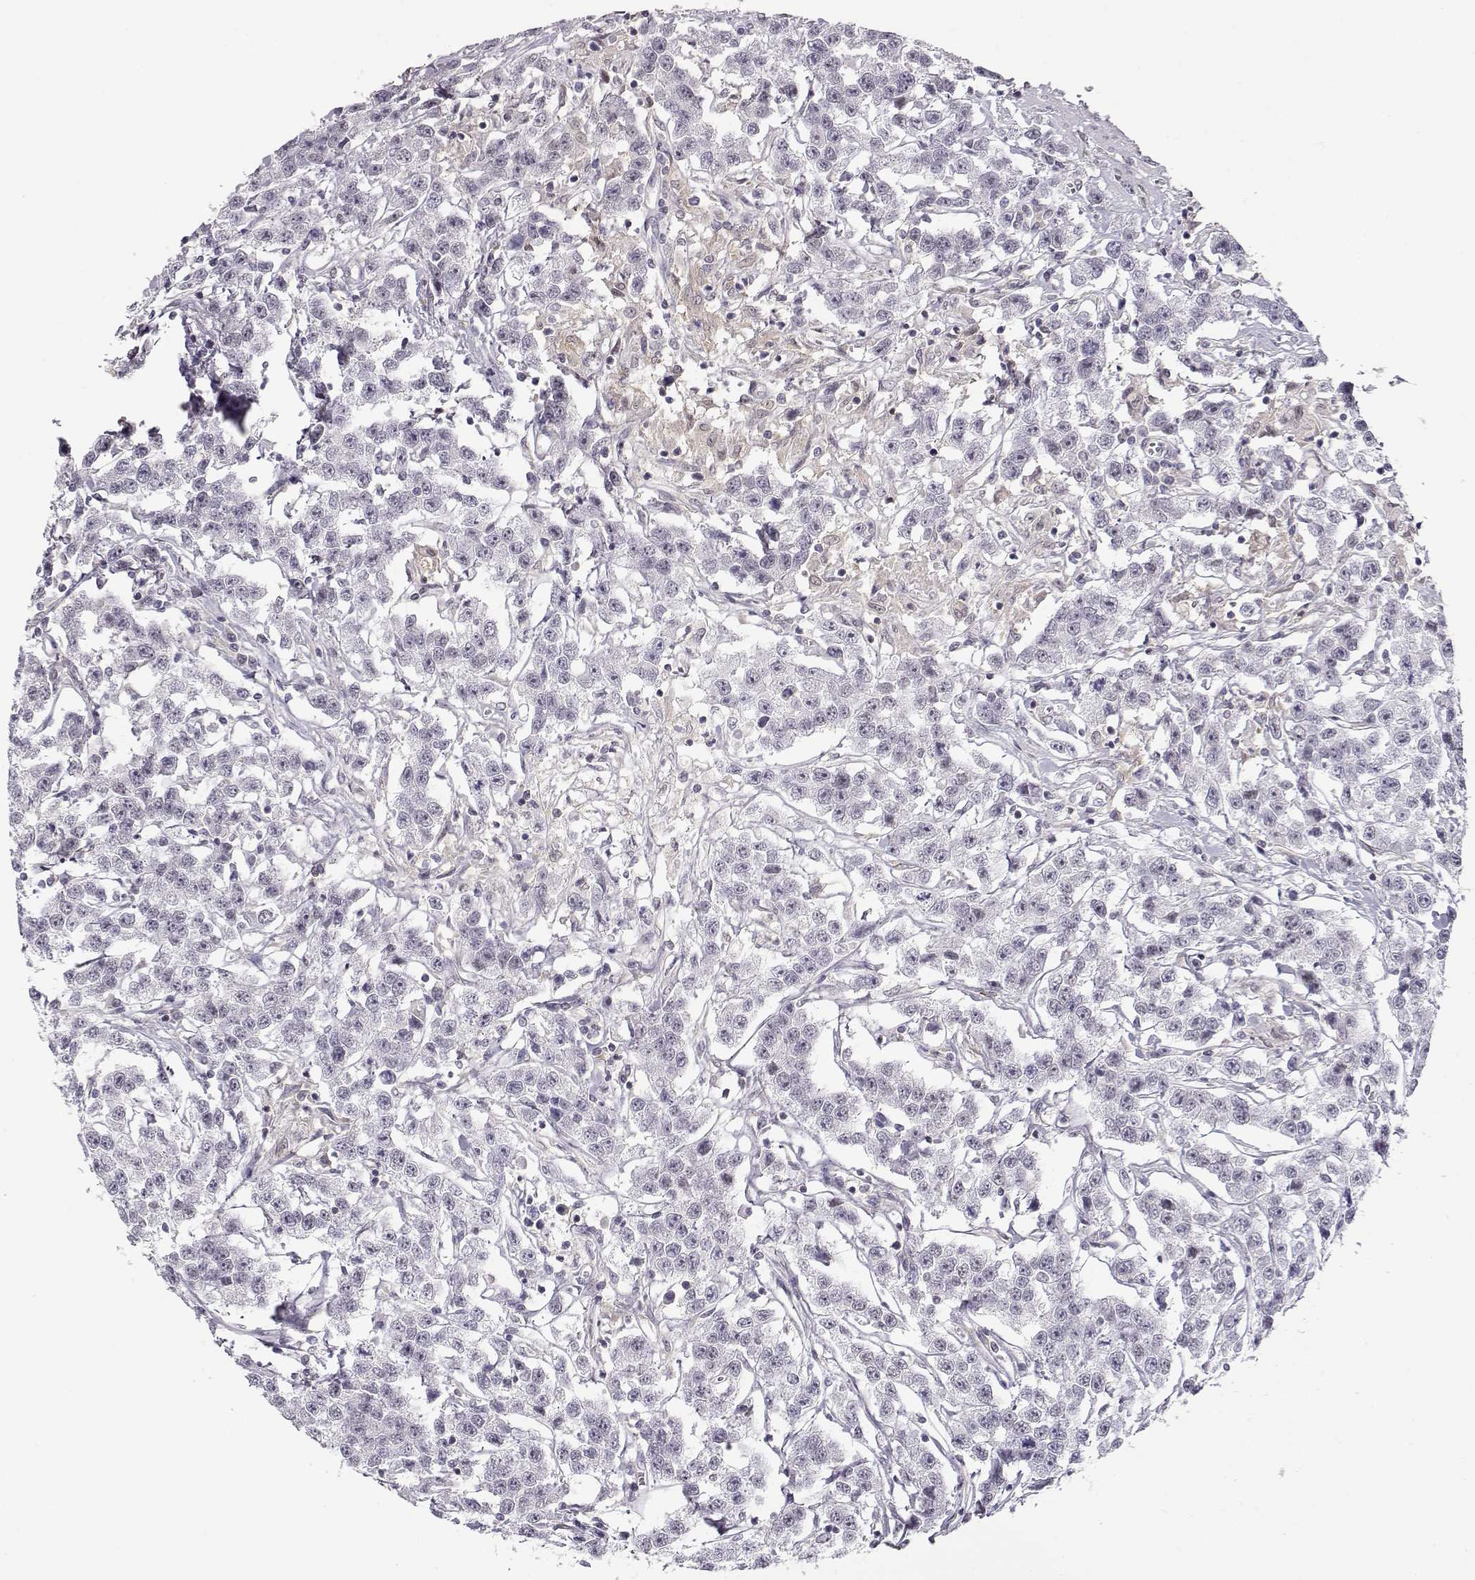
{"staining": {"intensity": "negative", "quantity": "none", "location": "none"}, "tissue": "testis cancer", "cell_type": "Tumor cells", "image_type": "cancer", "snomed": [{"axis": "morphology", "description": "Seminoma, NOS"}, {"axis": "topography", "description": "Testis"}], "caption": "High magnification brightfield microscopy of testis cancer stained with DAB (brown) and counterstained with hematoxylin (blue): tumor cells show no significant staining.", "gene": "TEPP", "patient": {"sex": "male", "age": 59}}